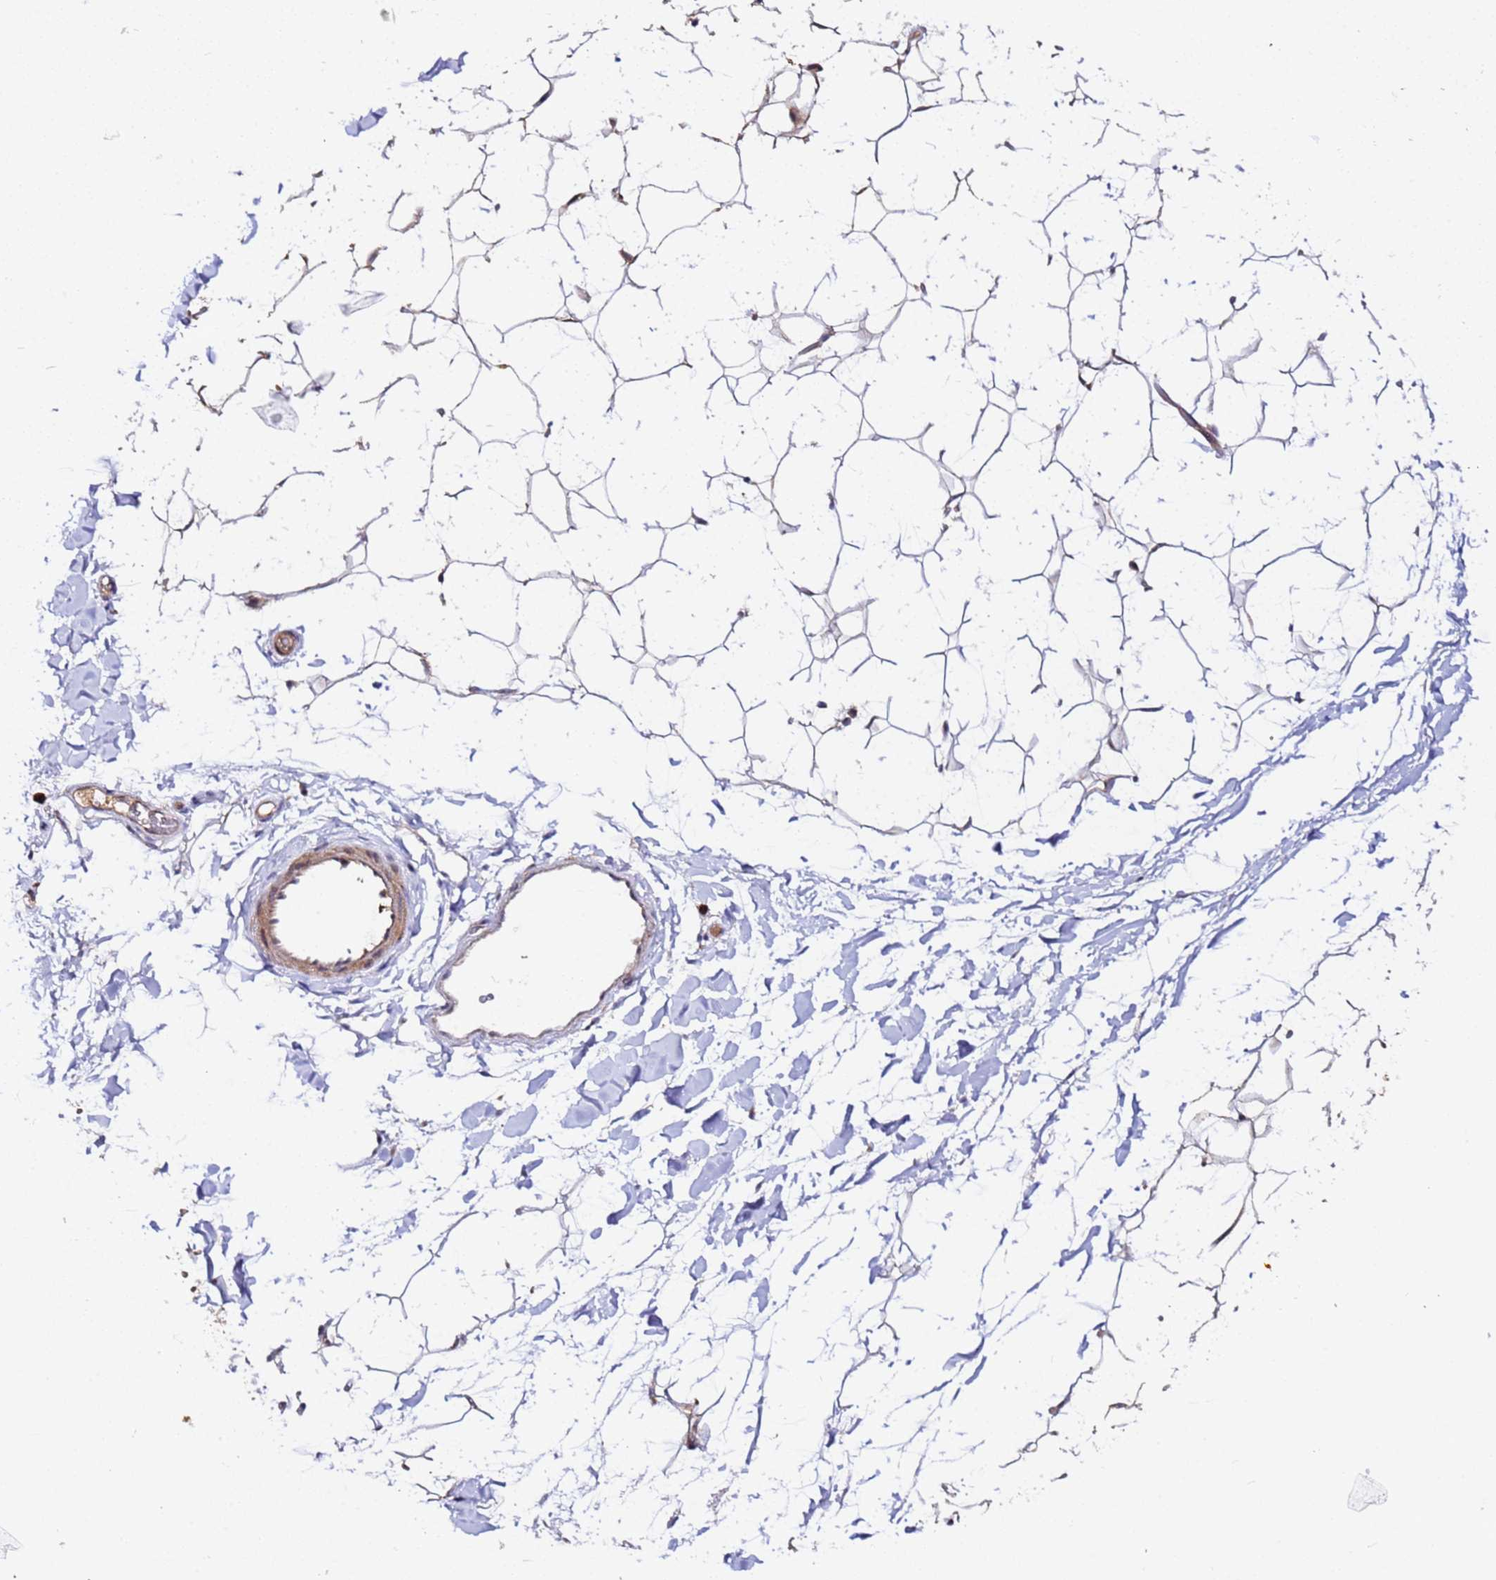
{"staining": {"intensity": "weak", "quantity": "25%-75%", "location": "cytoplasmic/membranous"}, "tissue": "adipose tissue", "cell_type": "Adipocytes", "image_type": "normal", "snomed": [{"axis": "morphology", "description": "Normal tissue, NOS"}, {"axis": "topography", "description": "Breast"}], "caption": "Protein staining of unremarkable adipose tissue shows weak cytoplasmic/membranous staining in approximately 25%-75% of adipocytes. Ihc stains the protein of interest in brown and the nuclei are stained blue.", "gene": "PLXDC2", "patient": {"sex": "female", "age": 26}}